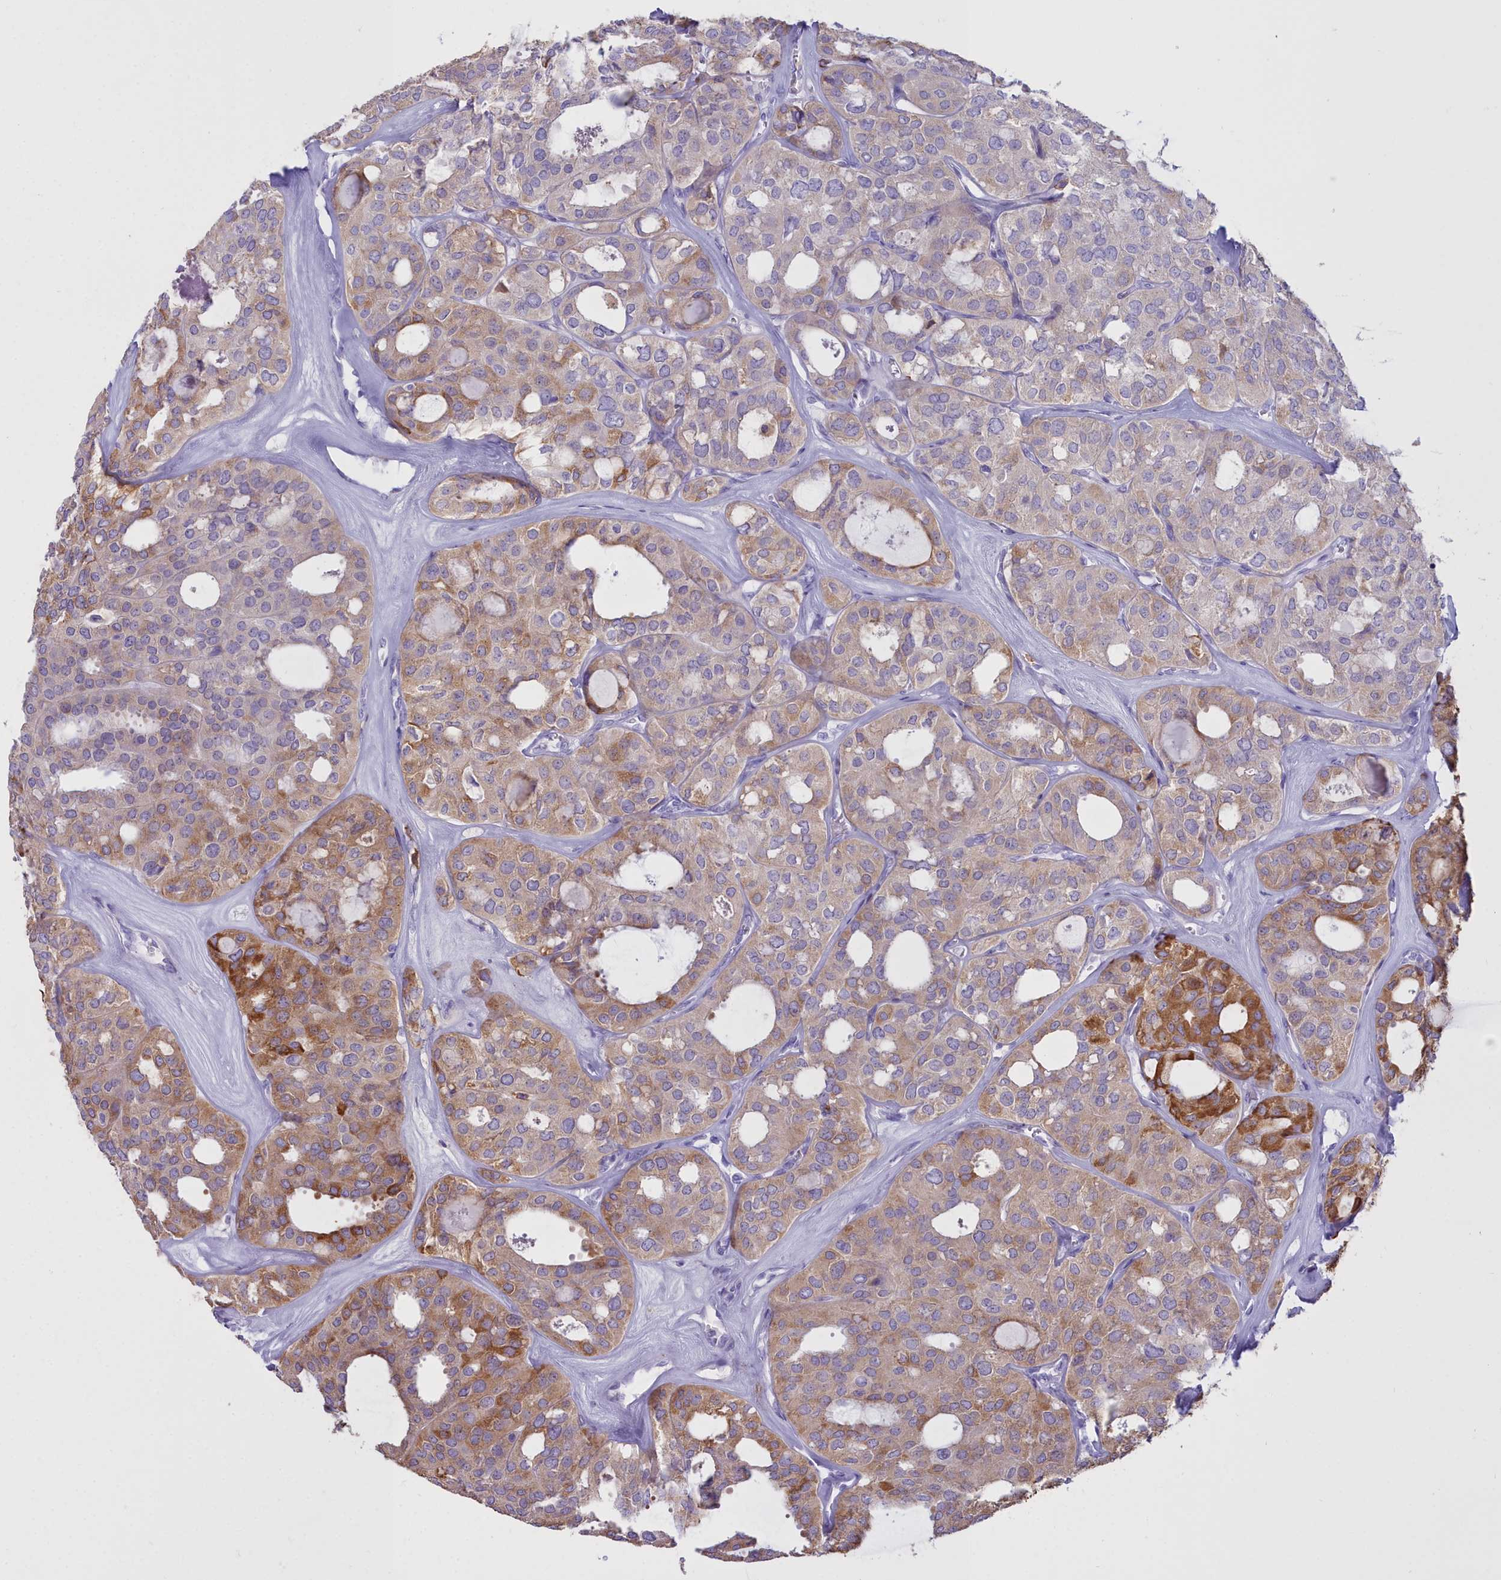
{"staining": {"intensity": "moderate", "quantity": "25%-75%", "location": "cytoplasmic/membranous"}, "tissue": "thyroid cancer", "cell_type": "Tumor cells", "image_type": "cancer", "snomed": [{"axis": "morphology", "description": "Follicular adenoma carcinoma, NOS"}, {"axis": "topography", "description": "Thyroid gland"}], "caption": "Protein staining of follicular adenoma carcinoma (thyroid) tissue demonstrates moderate cytoplasmic/membranous expression in about 25%-75% of tumor cells. The protein of interest is stained brown, and the nuclei are stained in blue (DAB IHC with brightfield microscopy, high magnification).", "gene": "CD5", "patient": {"sex": "male", "age": 75}}